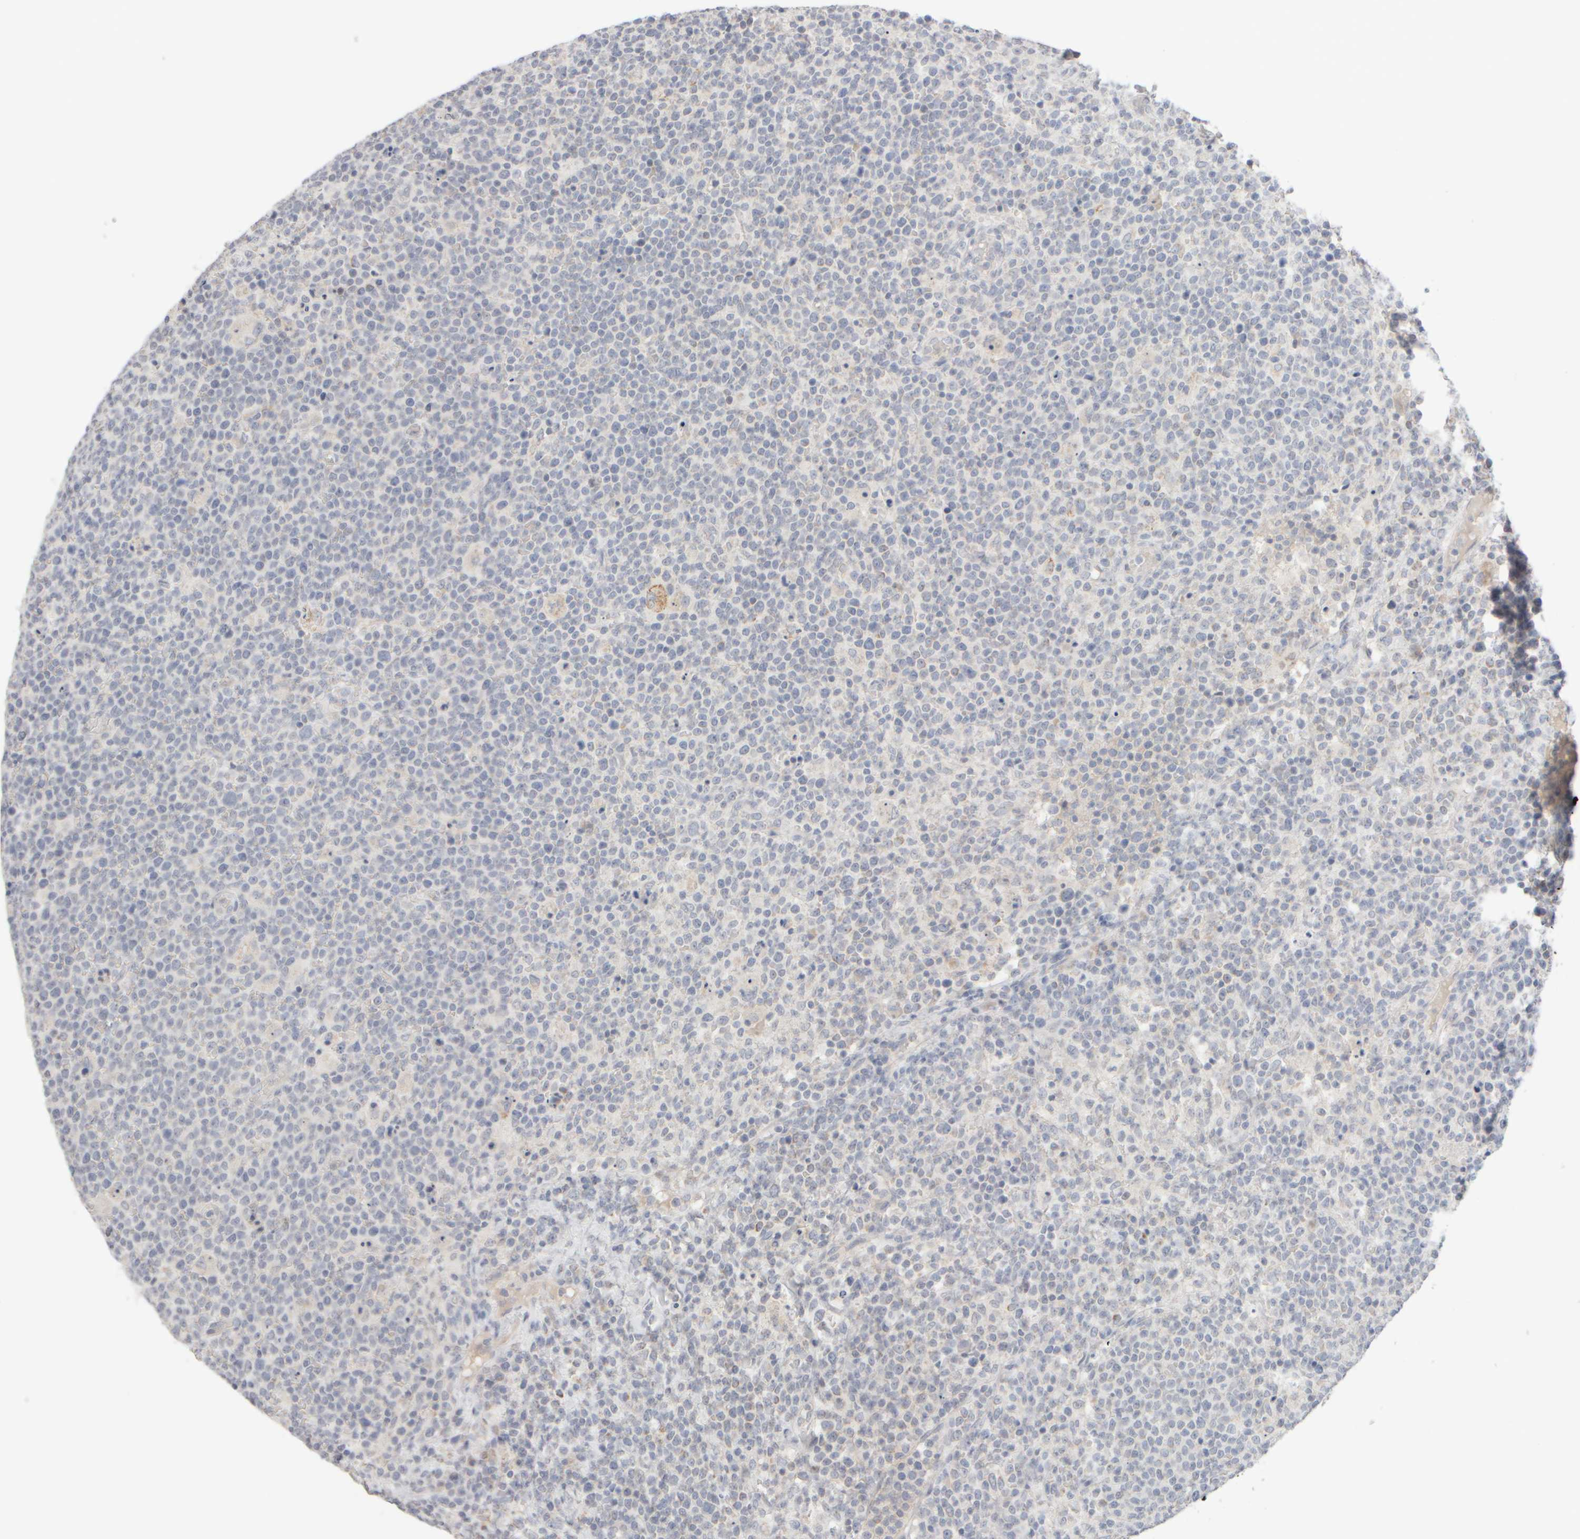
{"staining": {"intensity": "negative", "quantity": "none", "location": "none"}, "tissue": "lymphoma", "cell_type": "Tumor cells", "image_type": "cancer", "snomed": [{"axis": "morphology", "description": "Malignant lymphoma, non-Hodgkin's type, High grade"}, {"axis": "topography", "description": "Lymph node"}], "caption": "Tumor cells show no significant protein positivity in lymphoma.", "gene": "ZNF112", "patient": {"sex": "male", "age": 61}}